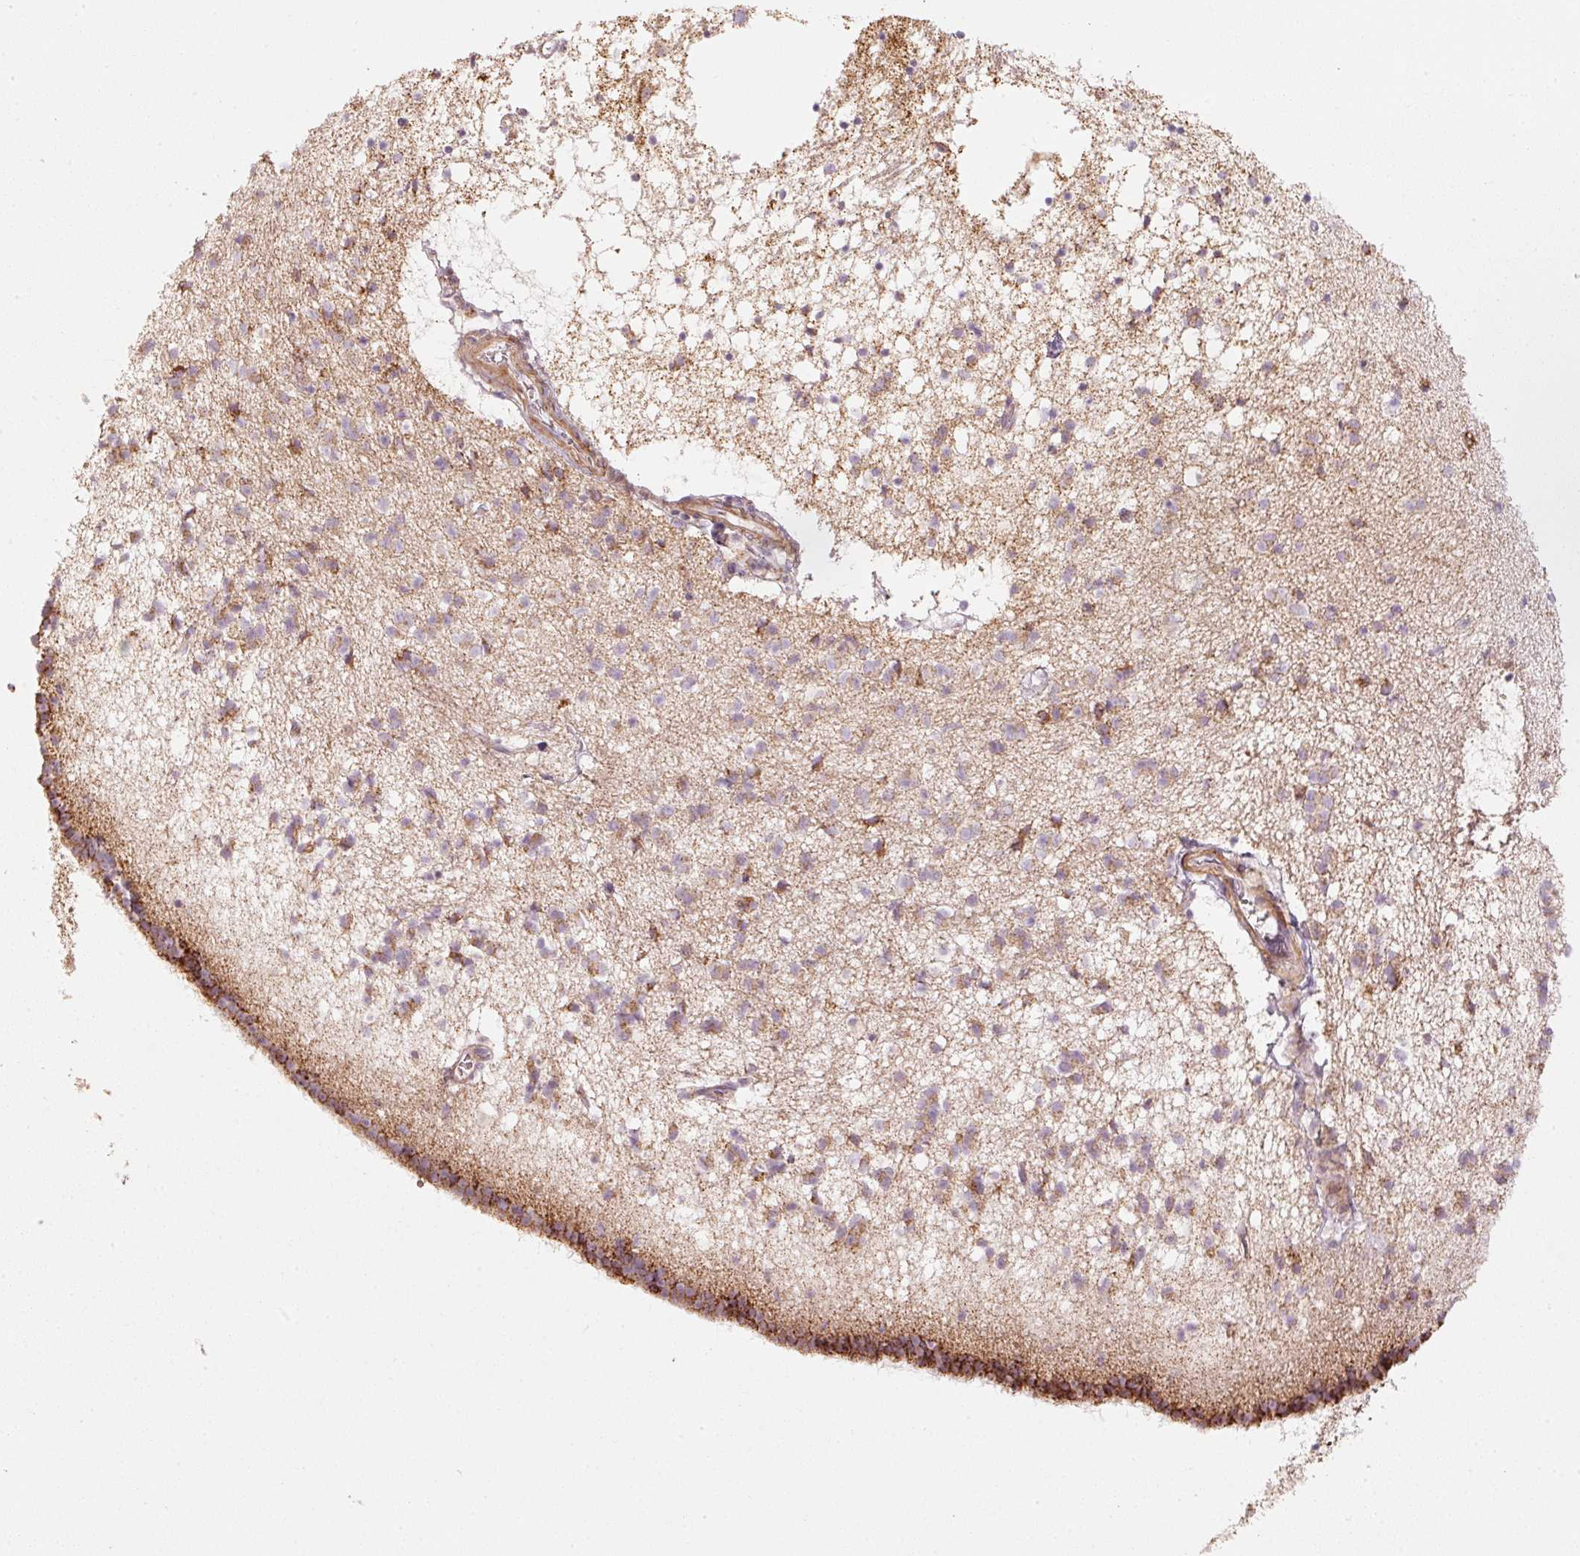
{"staining": {"intensity": "moderate", "quantity": "25%-75%", "location": "cytoplasmic/membranous"}, "tissue": "caudate", "cell_type": "Glial cells", "image_type": "normal", "snomed": [{"axis": "morphology", "description": "Normal tissue, NOS"}, {"axis": "topography", "description": "Lateral ventricle wall"}], "caption": "Brown immunohistochemical staining in benign human caudate exhibits moderate cytoplasmic/membranous expression in about 25%-75% of glial cells.", "gene": "C17orf98", "patient": {"sex": "male", "age": 58}}